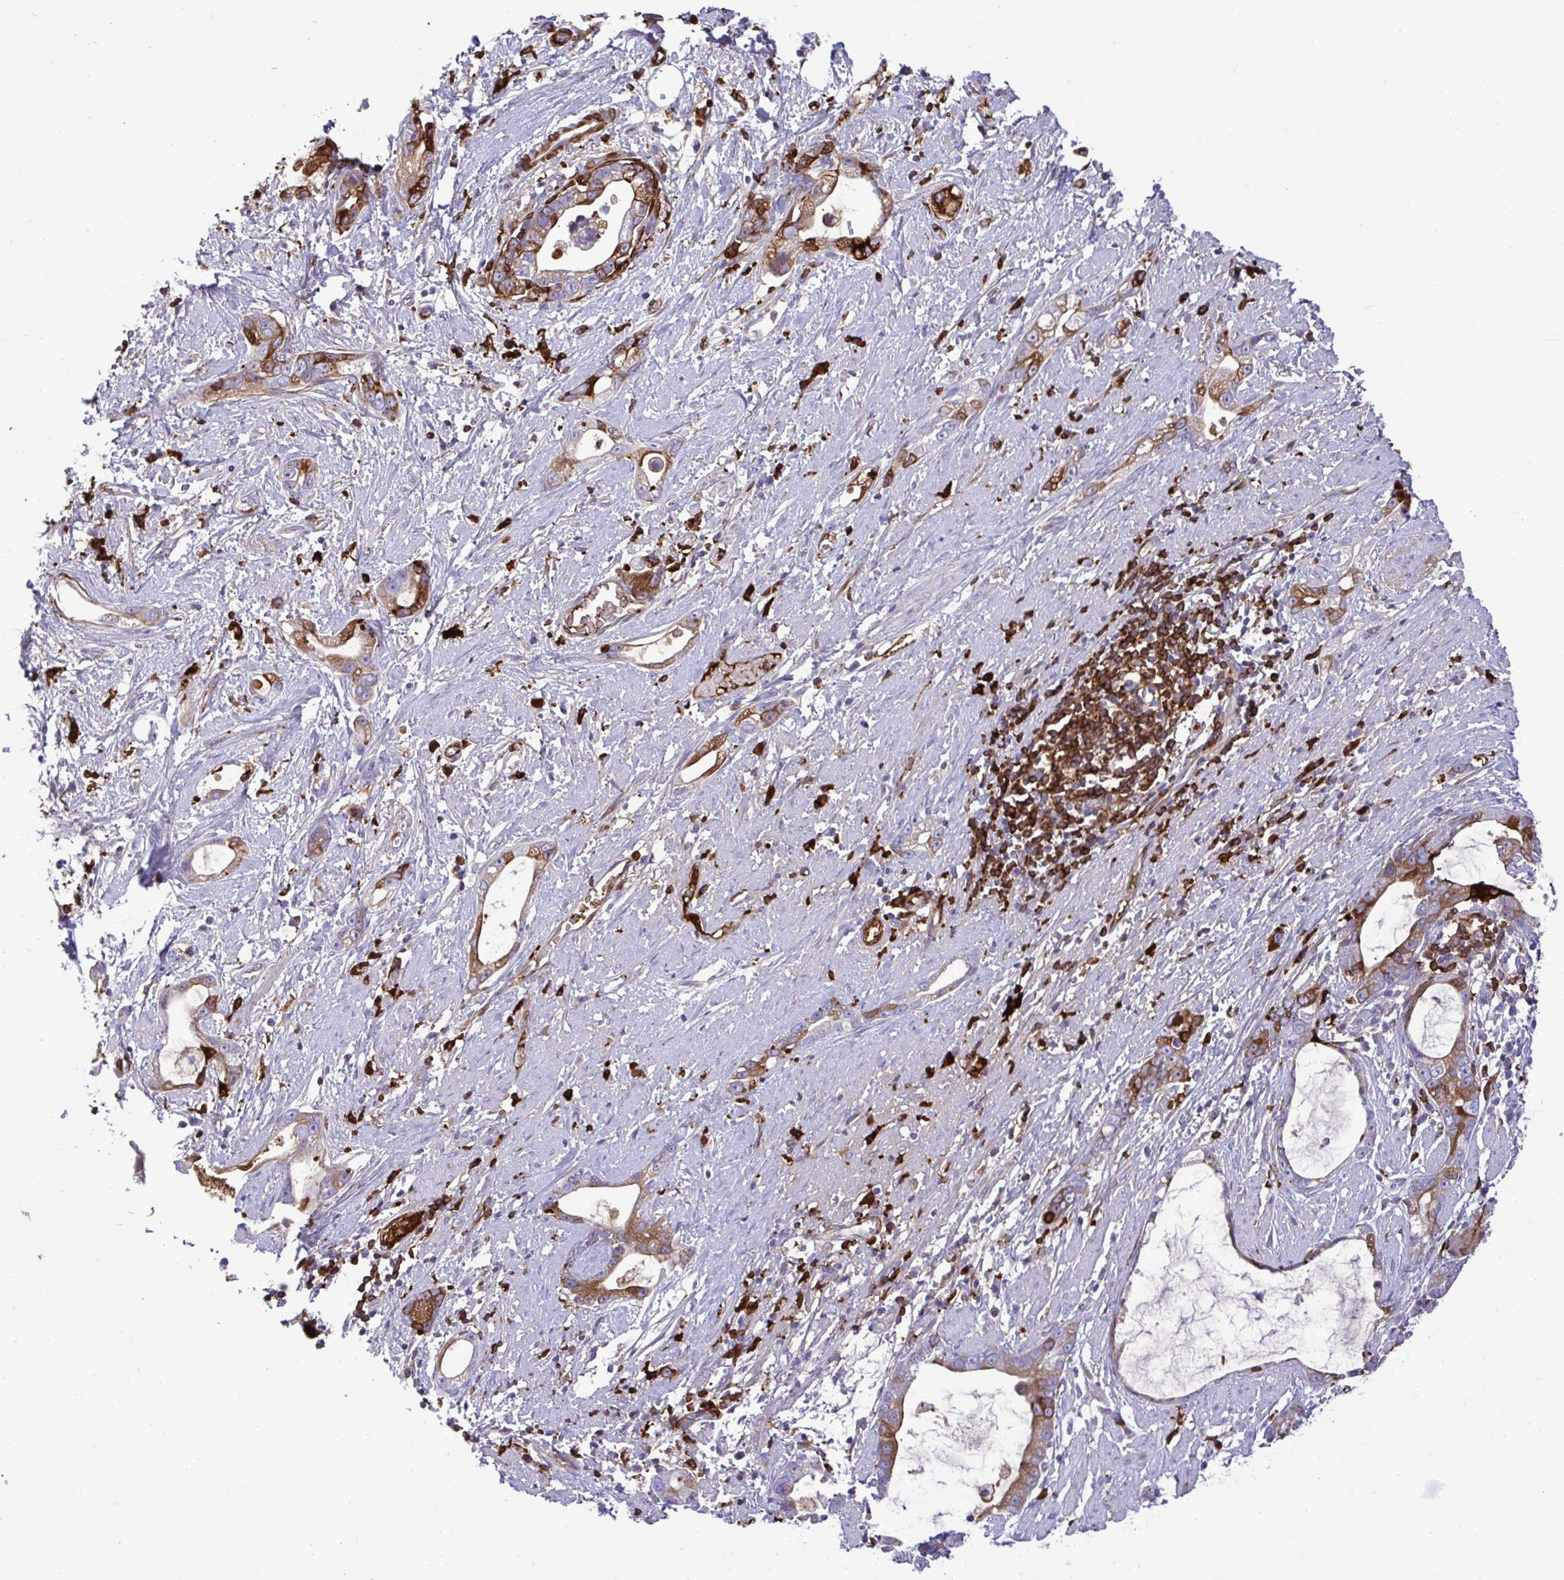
{"staining": {"intensity": "moderate", "quantity": ">75%", "location": "cytoplasmic/membranous"}, "tissue": "stomach cancer", "cell_type": "Tumor cells", "image_type": "cancer", "snomed": [{"axis": "morphology", "description": "Adenocarcinoma, NOS"}, {"axis": "topography", "description": "Stomach"}], "caption": "This photomicrograph displays immunohistochemistry (IHC) staining of stomach cancer, with medium moderate cytoplasmic/membranous expression in about >75% of tumor cells.", "gene": "F2", "patient": {"sex": "male", "age": 55}}